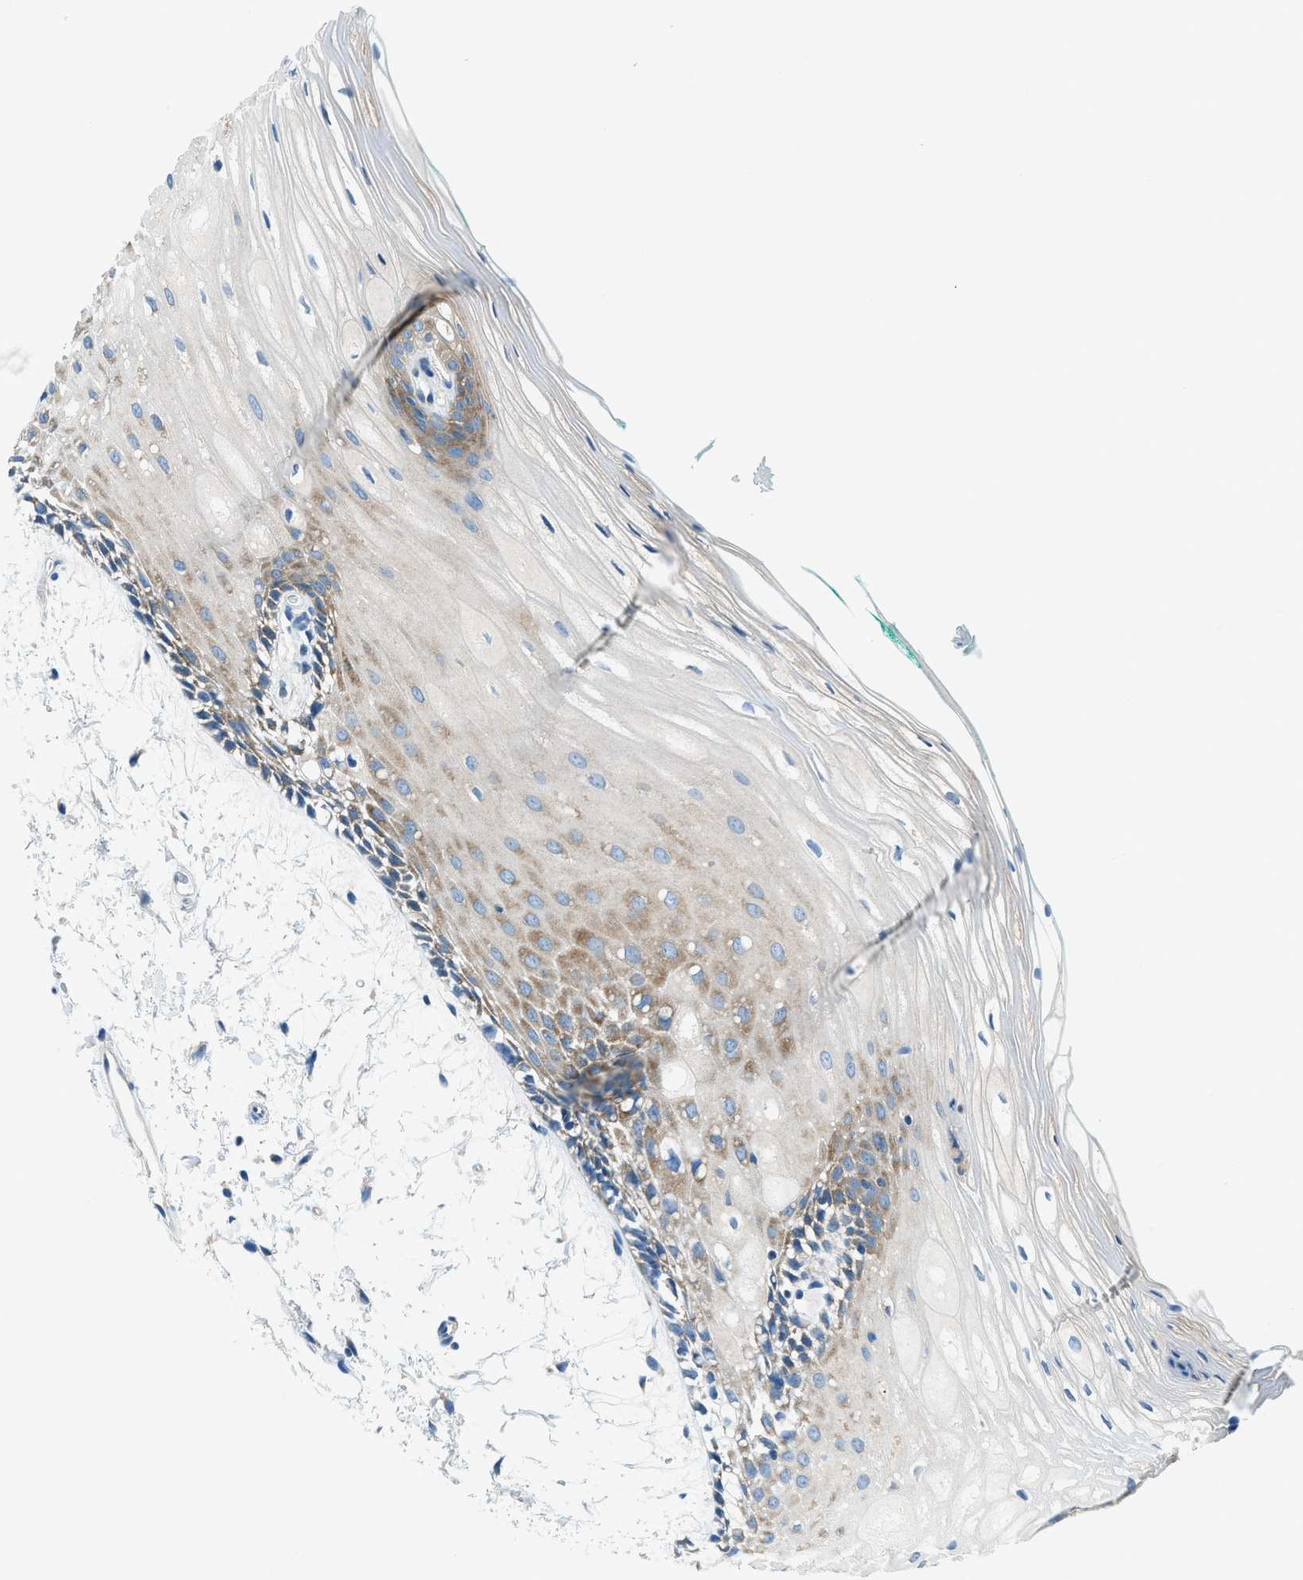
{"staining": {"intensity": "moderate", "quantity": "25%-75%", "location": "cytoplasmic/membranous"}, "tissue": "oral mucosa", "cell_type": "Squamous epithelial cells", "image_type": "normal", "snomed": [{"axis": "morphology", "description": "Normal tissue, NOS"}, {"axis": "topography", "description": "Skeletal muscle"}, {"axis": "topography", "description": "Oral tissue"}, {"axis": "topography", "description": "Peripheral nerve tissue"}], "caption": "Brown immunohistochemical staining in normal oral mucosa shows moderate cytoplasmic/membranous staining in approximately 25%-75% of squamous epithelial cells.", "gene": "SARS1", "patient": {"sex": "female", "age": 84}}